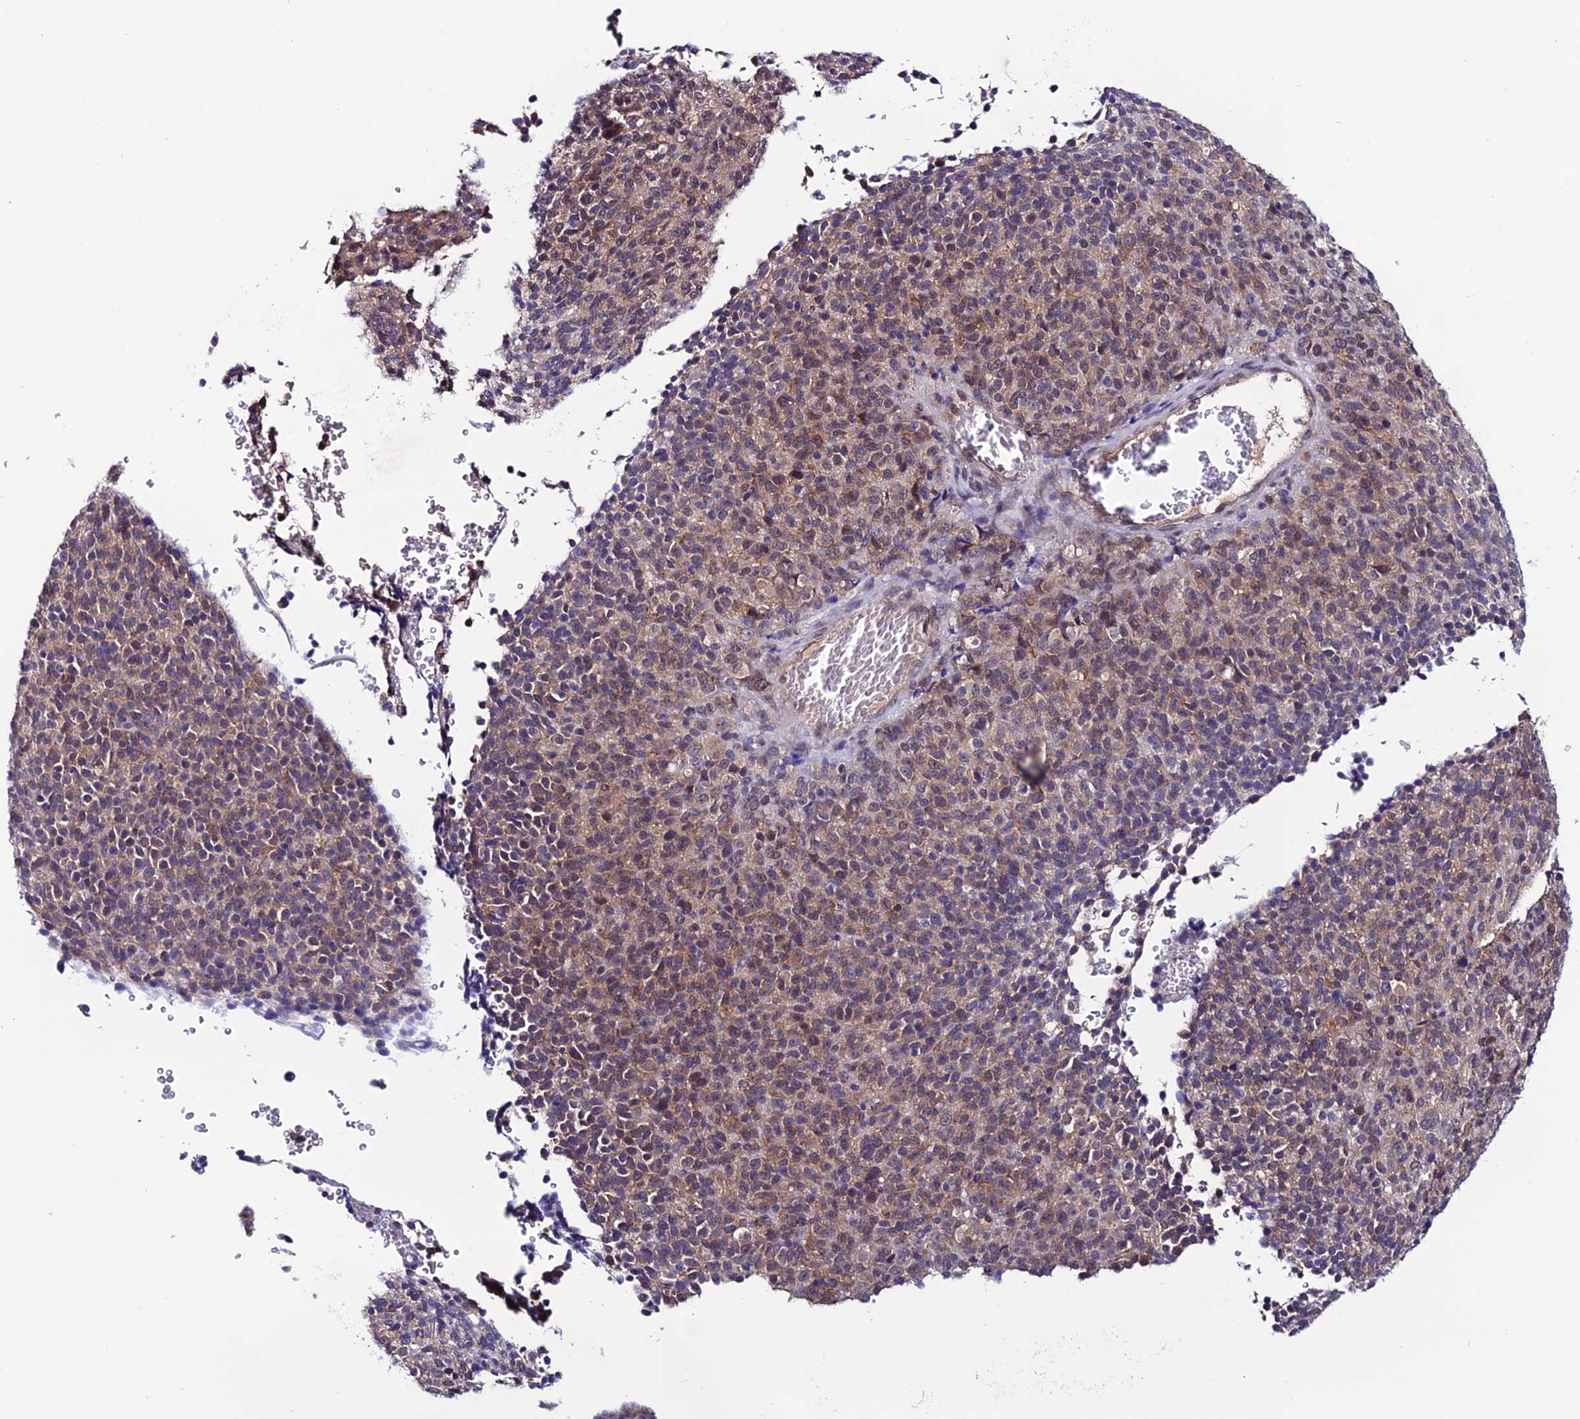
{"staining": {"intensity": "weak", "quantity": ">75%", "location": "cytoplasmic/membranous"}, "tissue": "melanoma", "cell_type": "Tumor cells", "image_type": "cancer", "snomed": [{"axis": "morphology", "description": "Malignant melanoma, Metastatic site"}, {"axis": "topography", "description": "Brain"}], "caption": "Weak cytoplasmic/membranous protein positivity is seen in about >75% of tumor cells in melanoma.", "gene": "FZD8", "patient": {"sex": "female", "age": 56}}